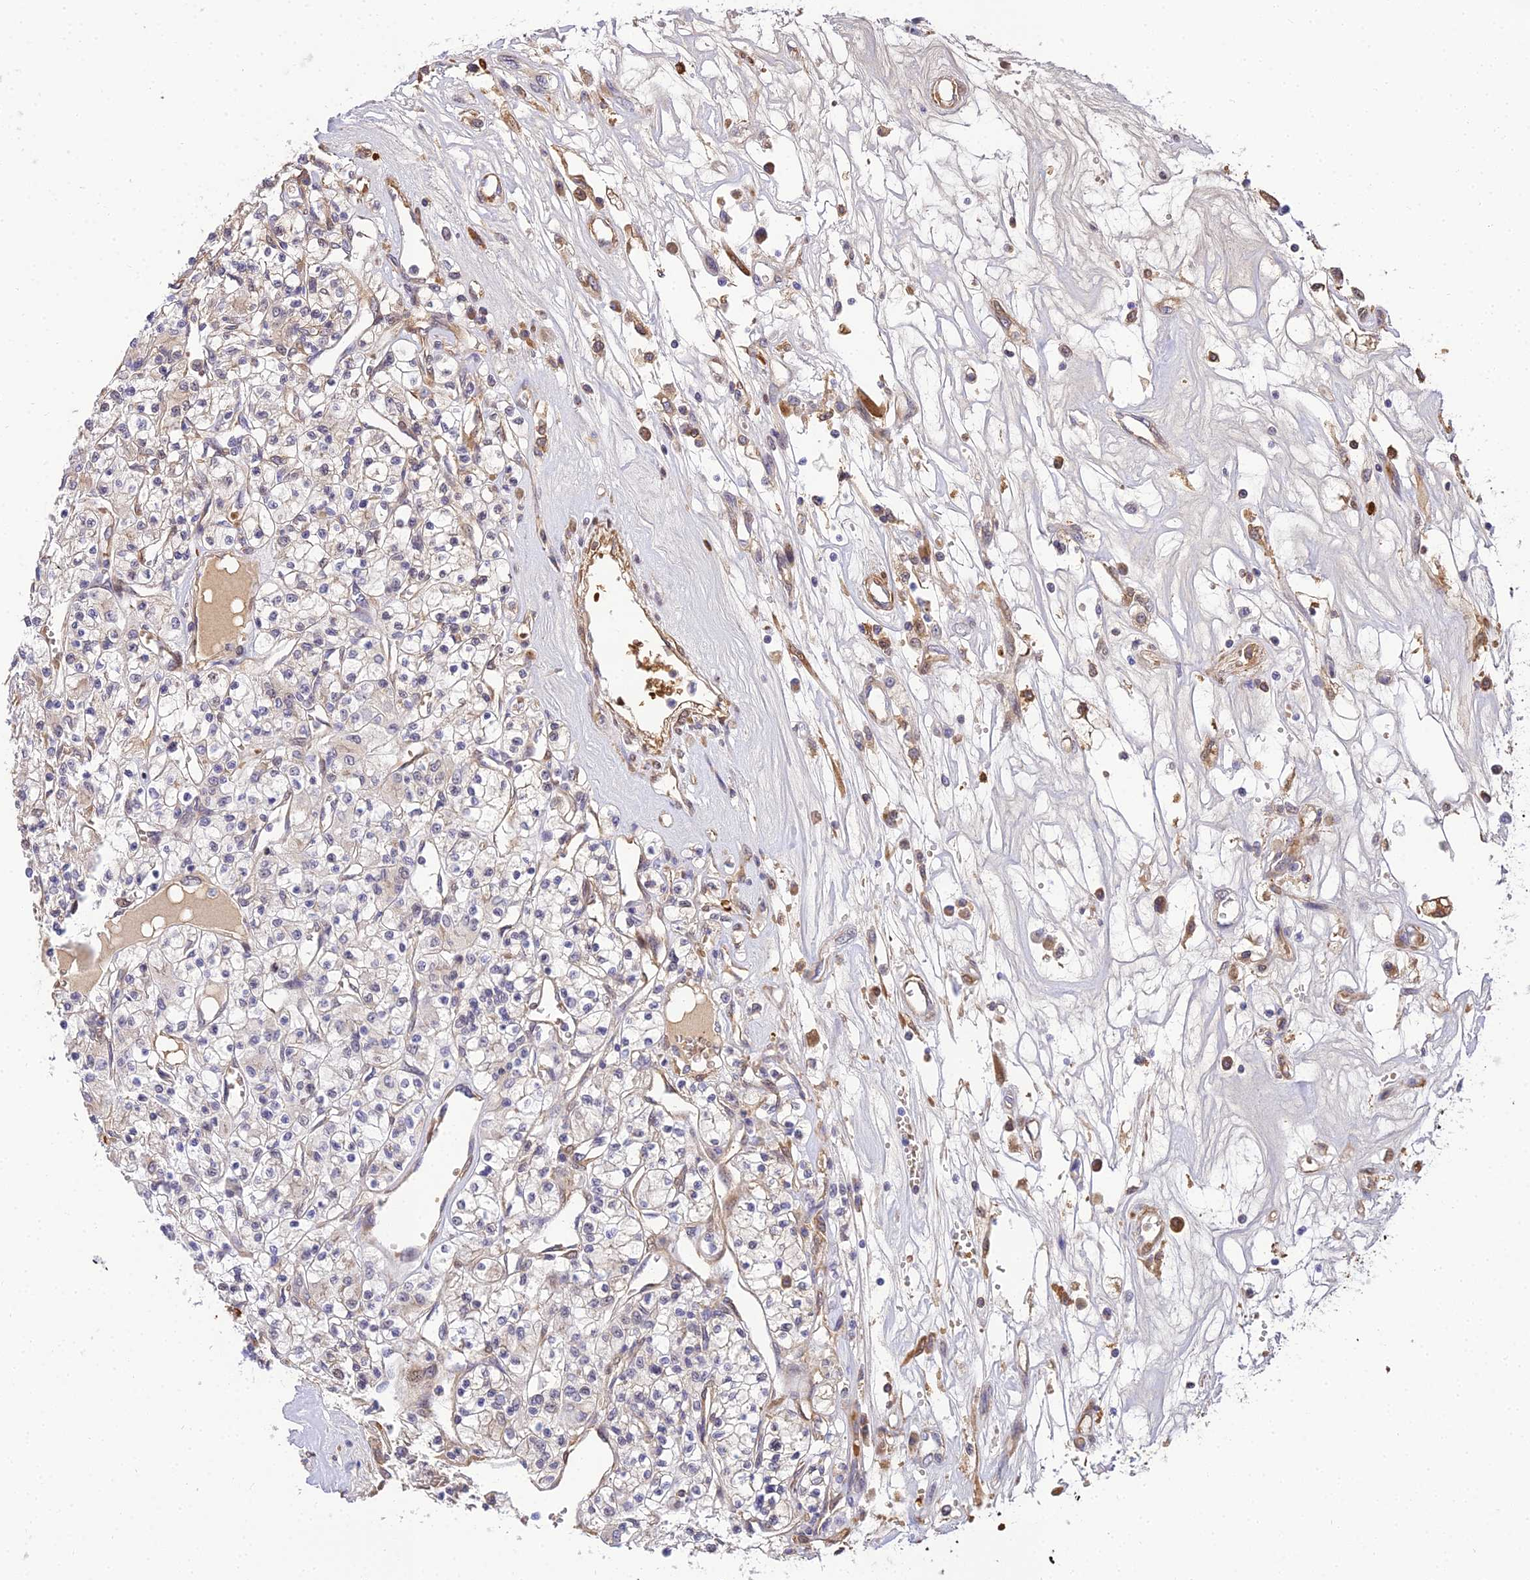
{"staining": {"intensity": "weak", "quantity": "25%-75%", "location": "cytoplasmic/membranous"}, "tissue": "renal cancer", "cell_type": "Tumor cells", "image_type": "cancer", "snomed": [{"axis": "morphology", "description": "Adenocarcinoma, NOS"}, {"axis": "topography", "description": "Kidney"}], "caption": "Renal adenocarcinoma stained for a protein (brown) demonstrates weak cytoplasmic/membranous positive expression in approximately 25%-75% of tumor cells.", "gene": "BCL9", "patient": {"sex": "female", "age": 59}}